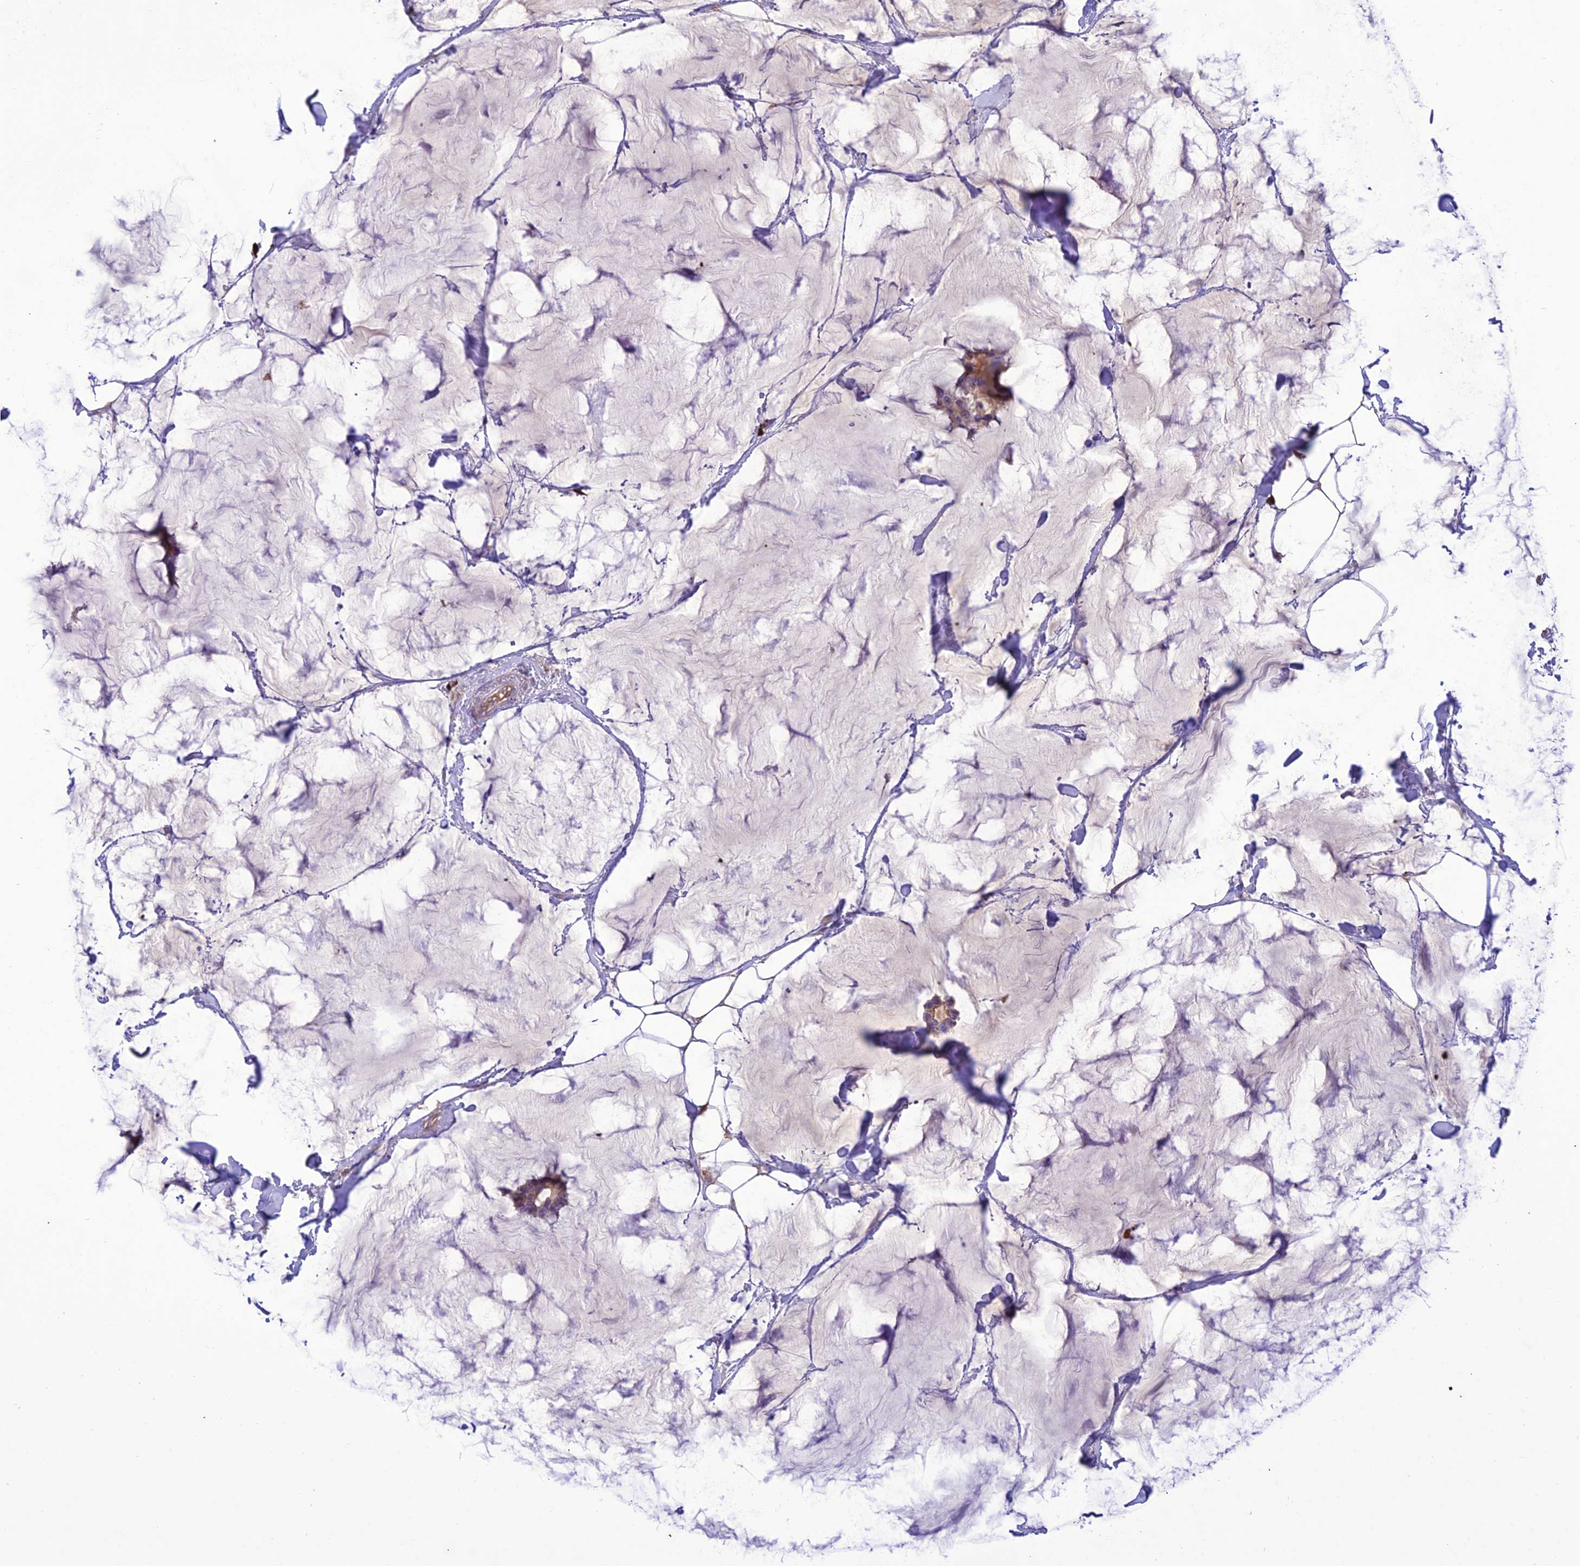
{"staining": {"intensity": "moderate", "quantity": ">75%", "location": "cytoplasmic/membranous"}, "tissue": "breast cancer", "cell_type": "Tumor cells", "image_type": "cancer", "snomed": [{"axis": "morphology", "description": "Duct carcinoma"}, {"axis": "topography", "description": "Breast"}], "caption": "Moderate cytoplasmic/membranous staining is appreciated in about >75% of tumor cells in breast invasive ductal carcinoma.", "gene": "NDUFAF1", "patient": {"sex": "female", "age": 93}}